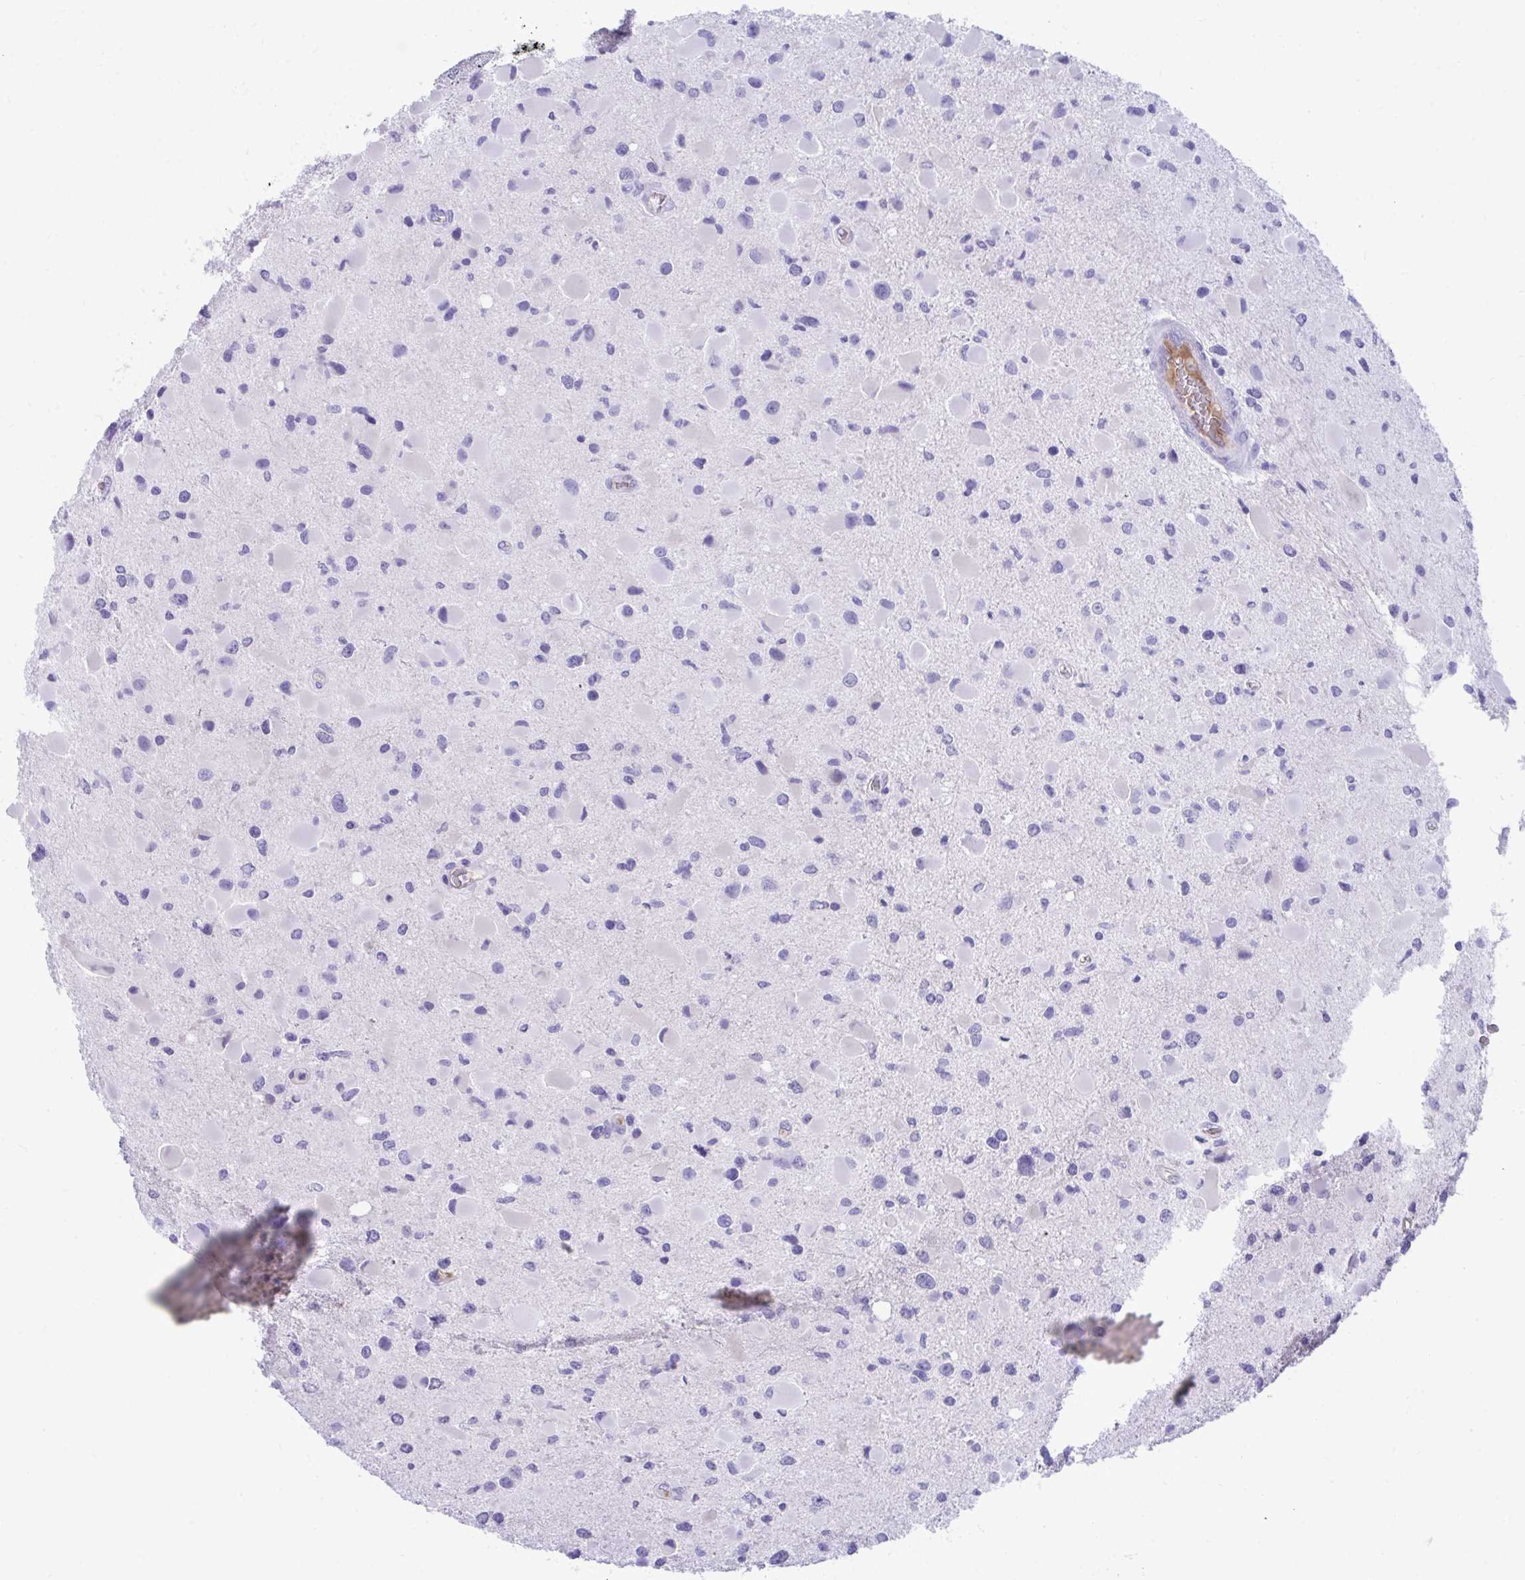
{"staining": {"intensity": "negative", "quantity": "none", "location": "none"}, "tissue": "glioma", "cell_type": "Tumor cells", "image_type": "cancer", "snomed": [{"axis": "morphology", "description": "Glioma, malignant, Low grade"}, {"axis": "topography", "description": "Brain"}], "caption": "DAB immunohistochemical staining of glioma demonstrates no significant expression in tumor cells.", "gene": "SMIM9", "patient": {"sex": "female", "age": 32}}